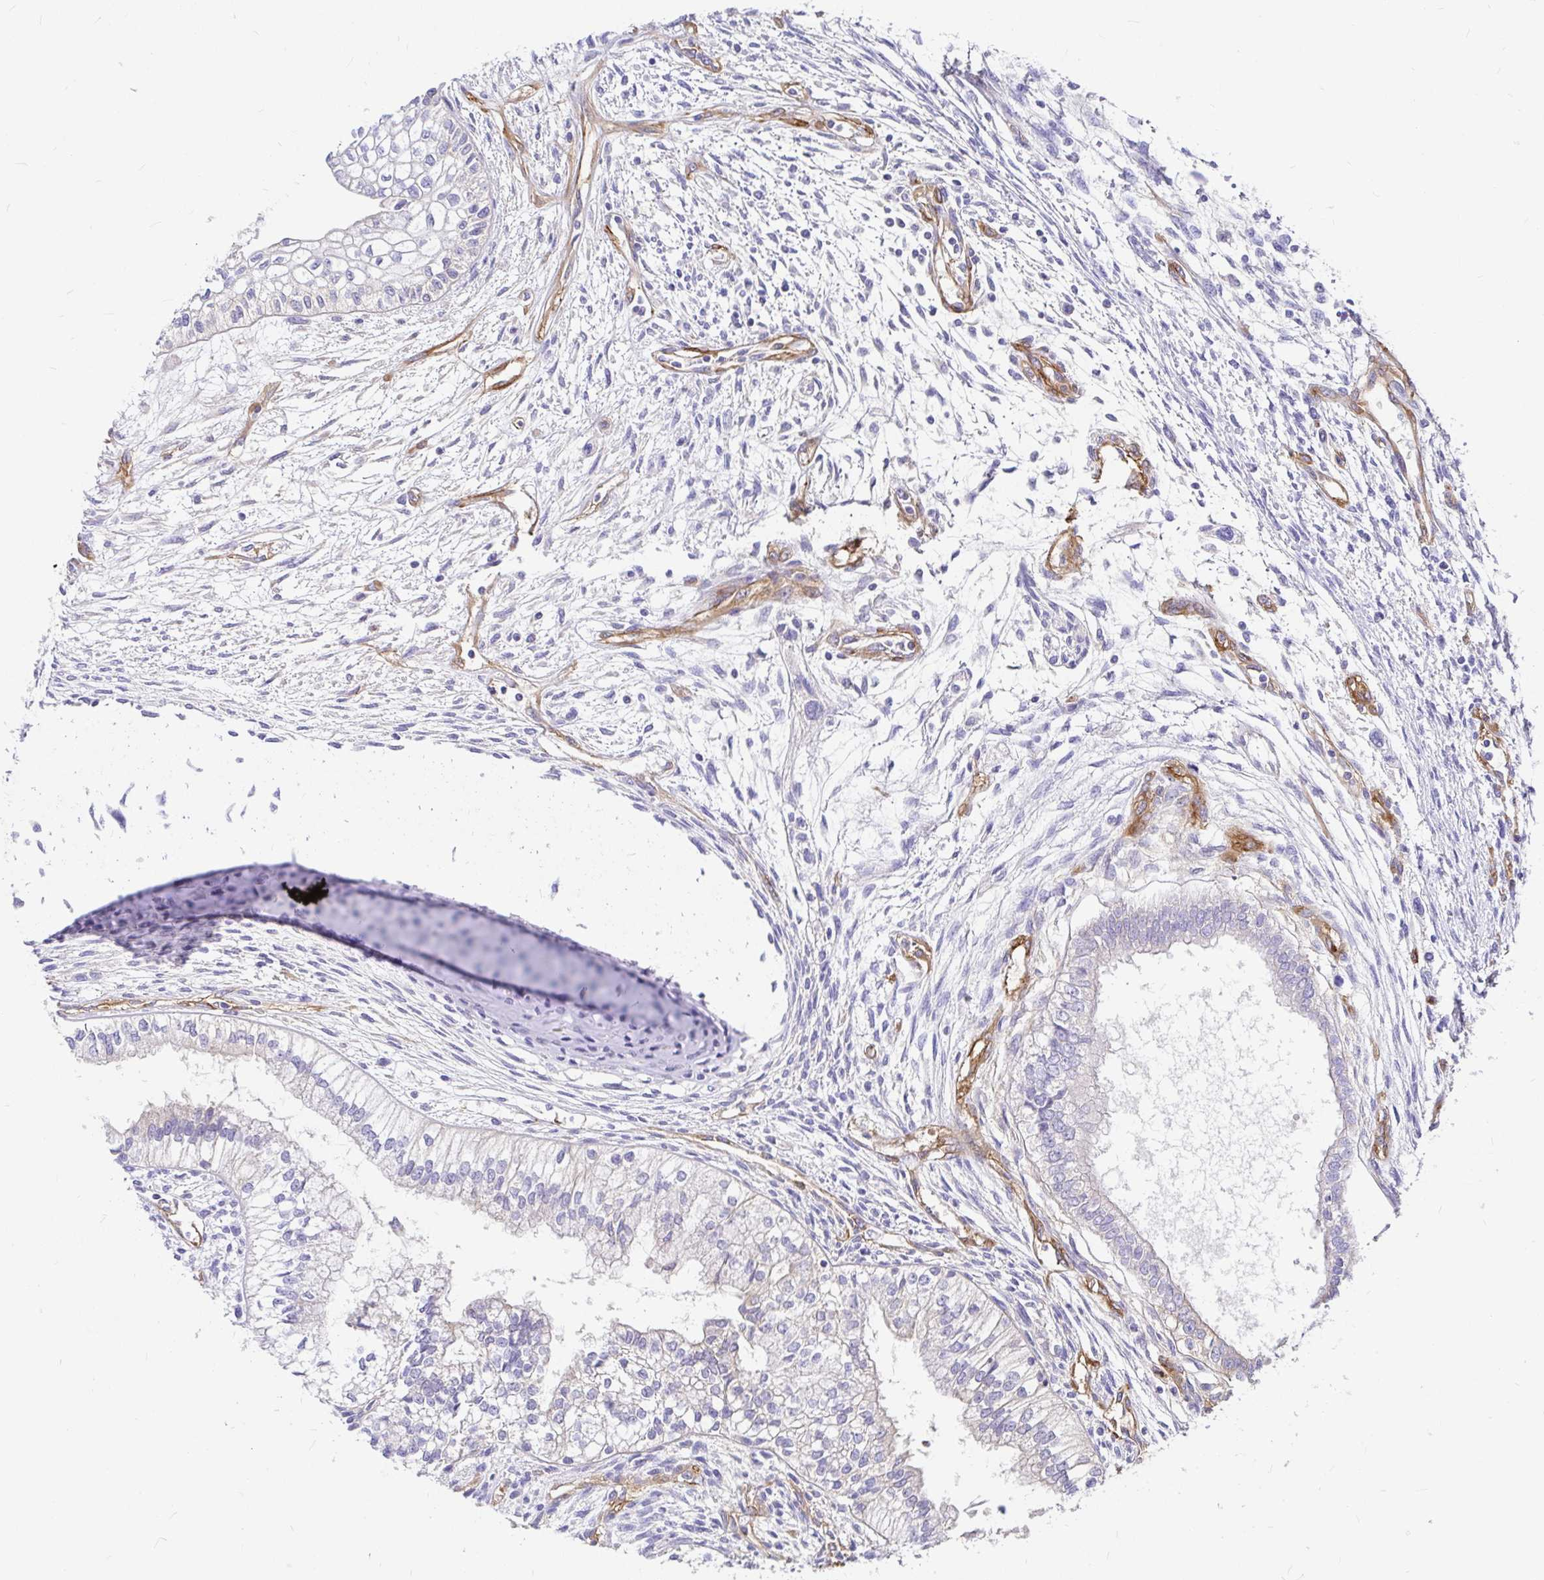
{"staining": {"intensity": "negative", "quantity": "none", "location": "none"}, "tissue": "testis cancer", "cell_type": "Tumor cells", "image_type": "cancer", "snomed": [{"axis": "morphology", "description": "Carcinoma, Embryonal, NOS"}, {"axis": "topography", "description": "Testis"}], "caption": "IHC micrograph of embryonal carcinoma (testis) stained for a protein (brown), which shows no positivity in tumor cells.", "gene": "MYO1B", "patient": {"sex": "male", "age": 37}}